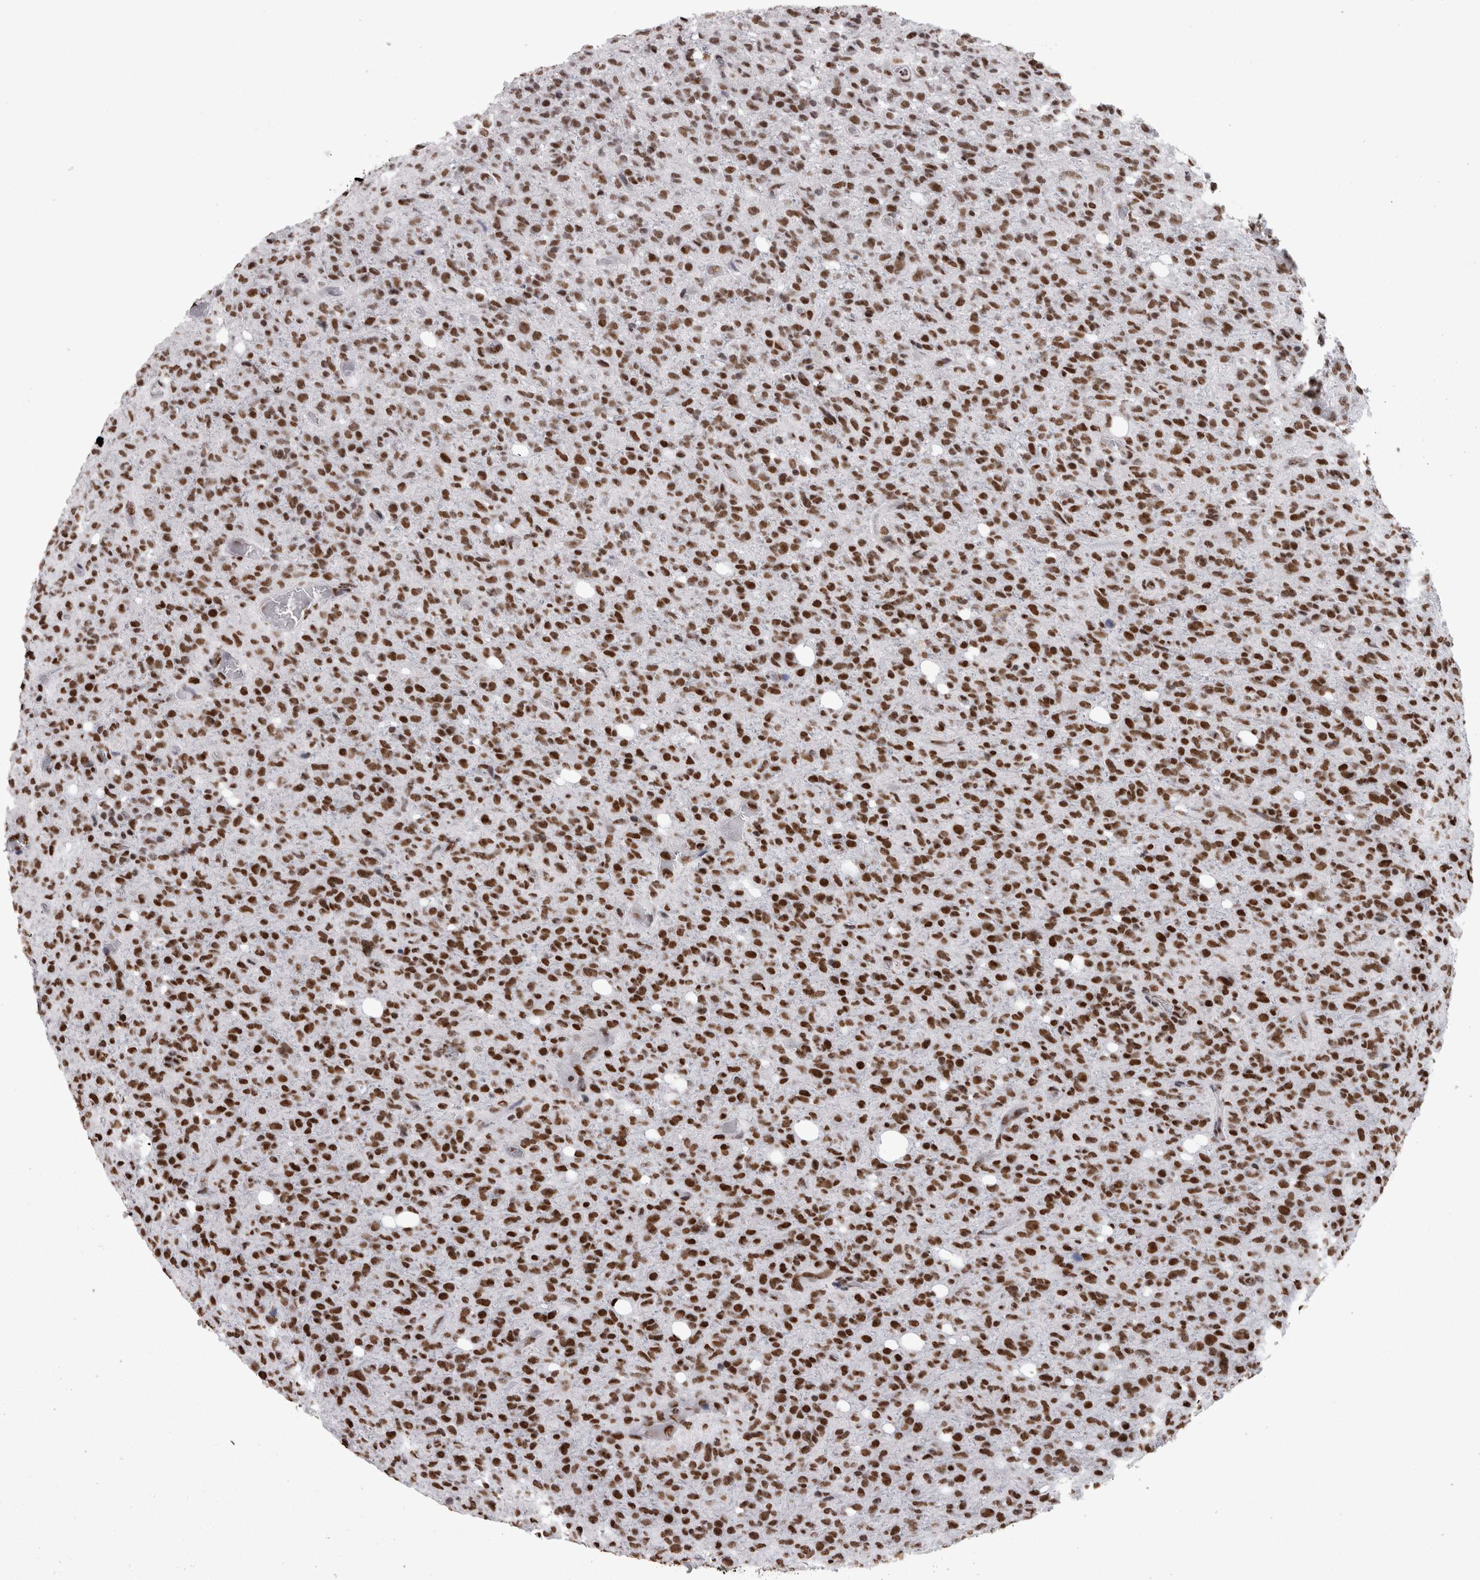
{"staining": {"intensity": "strong", "quantity": ">75%", "location": "nuclear"}, "tissue": "glioma", "cell_type": "Tumor cells", "image_type": "cancer", "snomed": [{"axis": "morphology", "description": "Glioma, malignant, High grade"}, {"axis": "topography", "description": "Brain"}], "caption": "Protein staining demonstrates strong nuclear expression in approximately >75% of tumor cells in malignant glioma (high-grade). The protein of interest is shown in brown color, while the nuclei are stained blue.", "gene": "HNRNPM", "patient": {"sex": "female", "age": 57}}